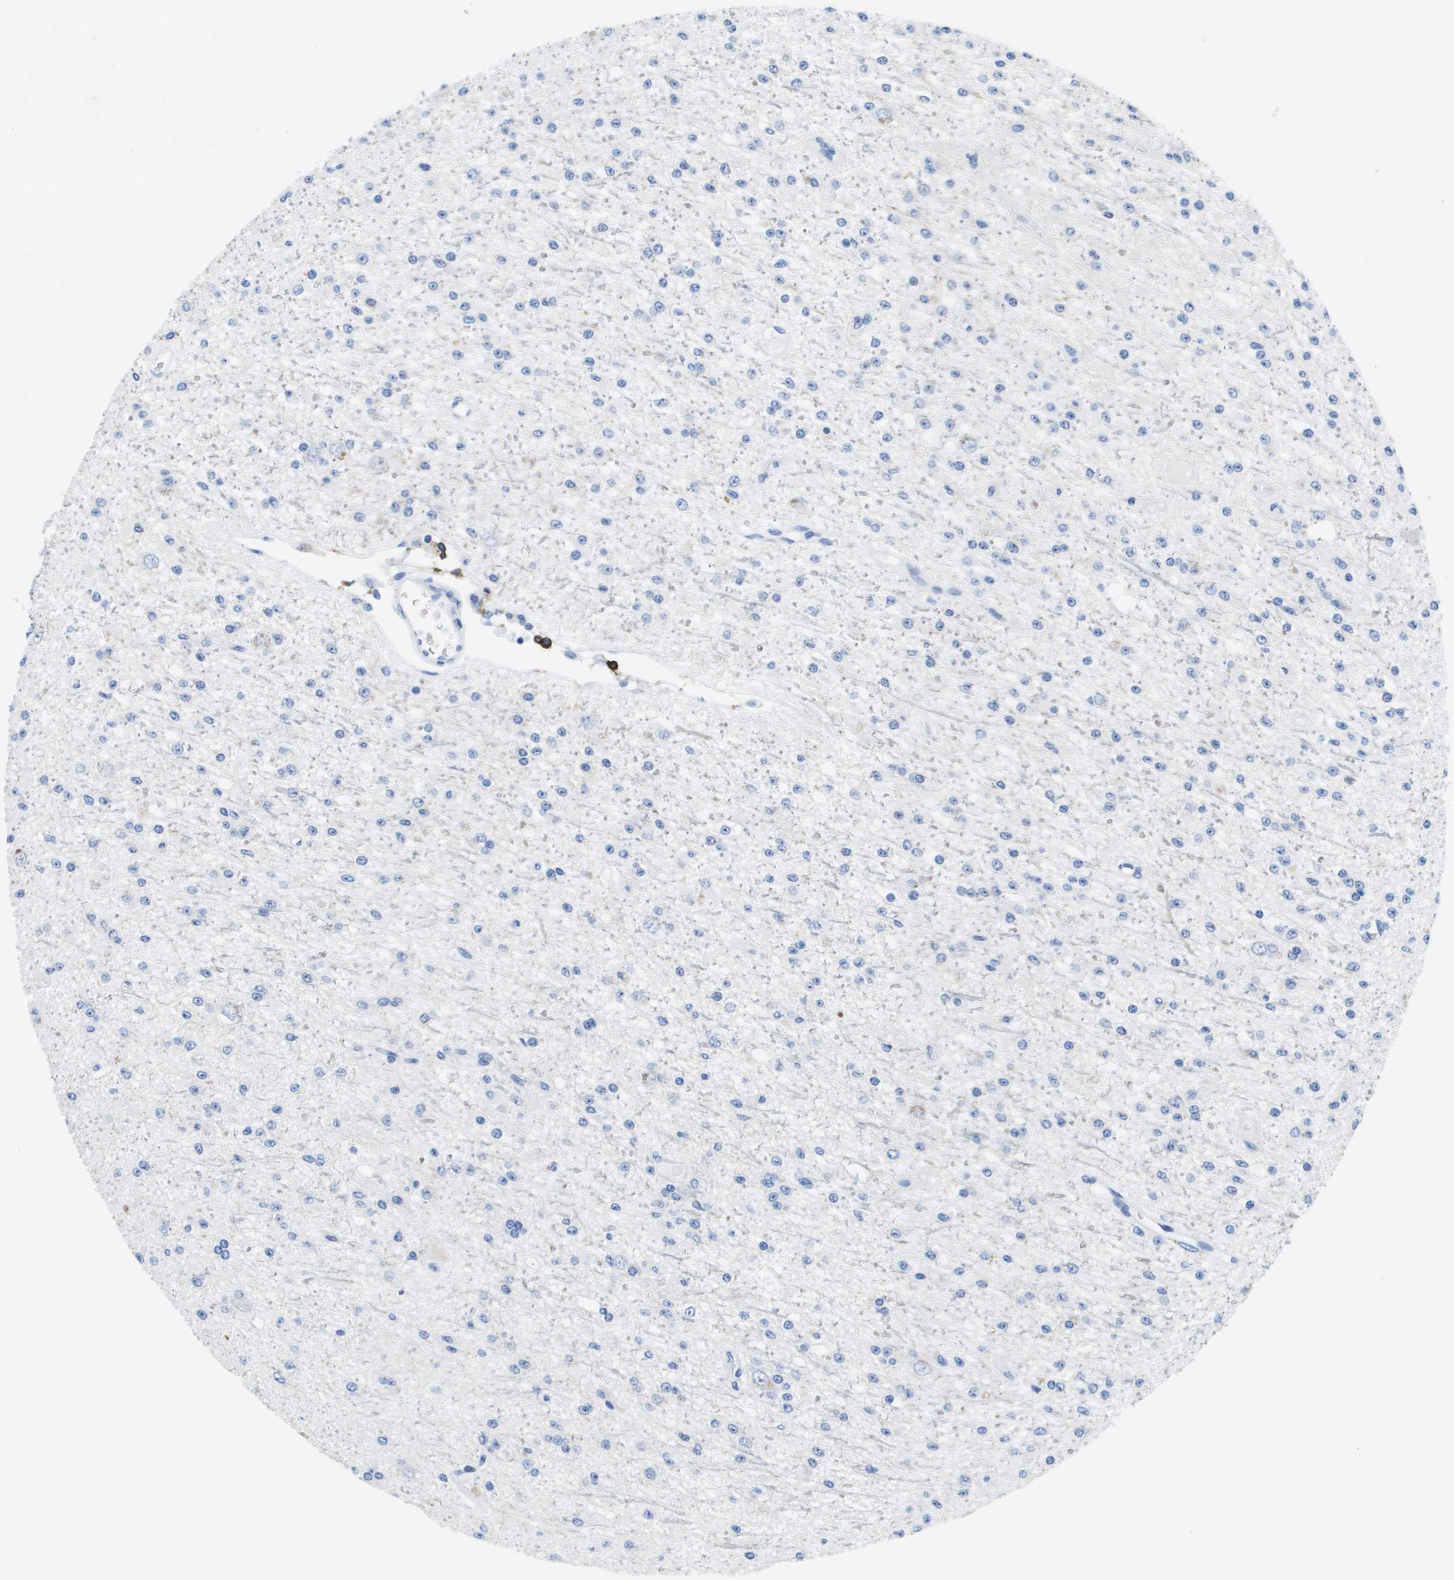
{"staining": {"intensity": "negative", "quantity": "none", "location": "none"}, "tissue": "glioma", "cell_type": "Tumor cells", "image_type": "cancer", "snomed": [{"axis": "morphology", "description": "Glioma, malignant, Low grade"}, {"axis": "topography", "description": "Brain"}], "caption": "Immunohistochemistry of human glioma exhibits no positivity in tumor cells.", "gene": "MS4A1", "patient": {"sex": "male", "age": 38}}